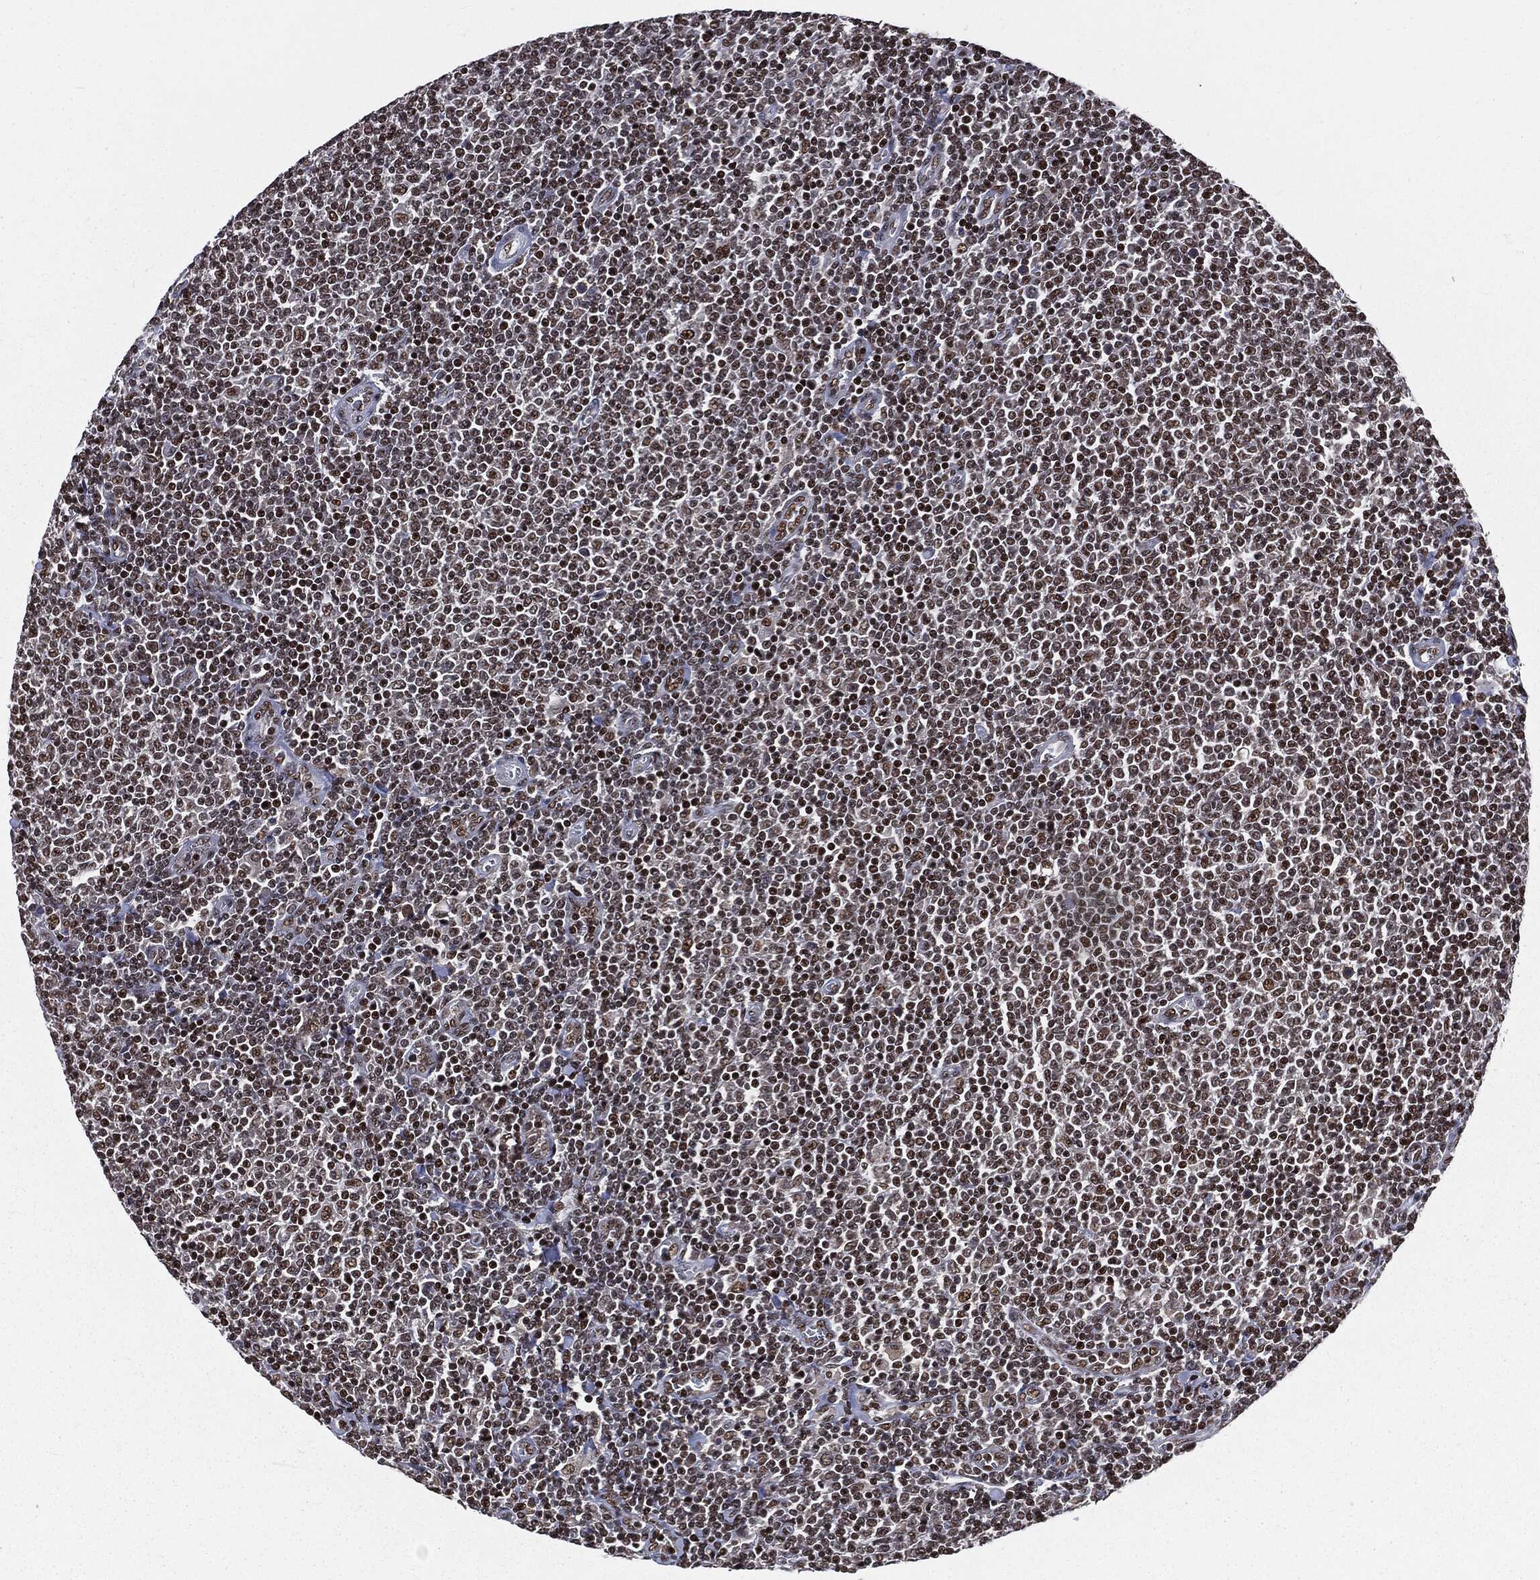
{"staining": {"intensity": "moderate", "quantity": "25%-75%", "location": "nuclear"}, "tissue": "lymphoma", "cell_type": "Tumor cells", "image_type": "cancer", "snomed": [{"axis": "morphology", "description": "Malignant lymphoma, non-Hodgkin's type, Low grade"}, {"axis": "topography", "description": "Lymph node"}], "caption": "The image reveals immunohistochemical staining of malignant lymphoma, non-Hodgkin's type (low-grade). There is moderate nuclear staining is present in approximately 25%-75% of tumor cells.", "gene": "DPH2", "patient": {"sex": "male", "age": 52}}